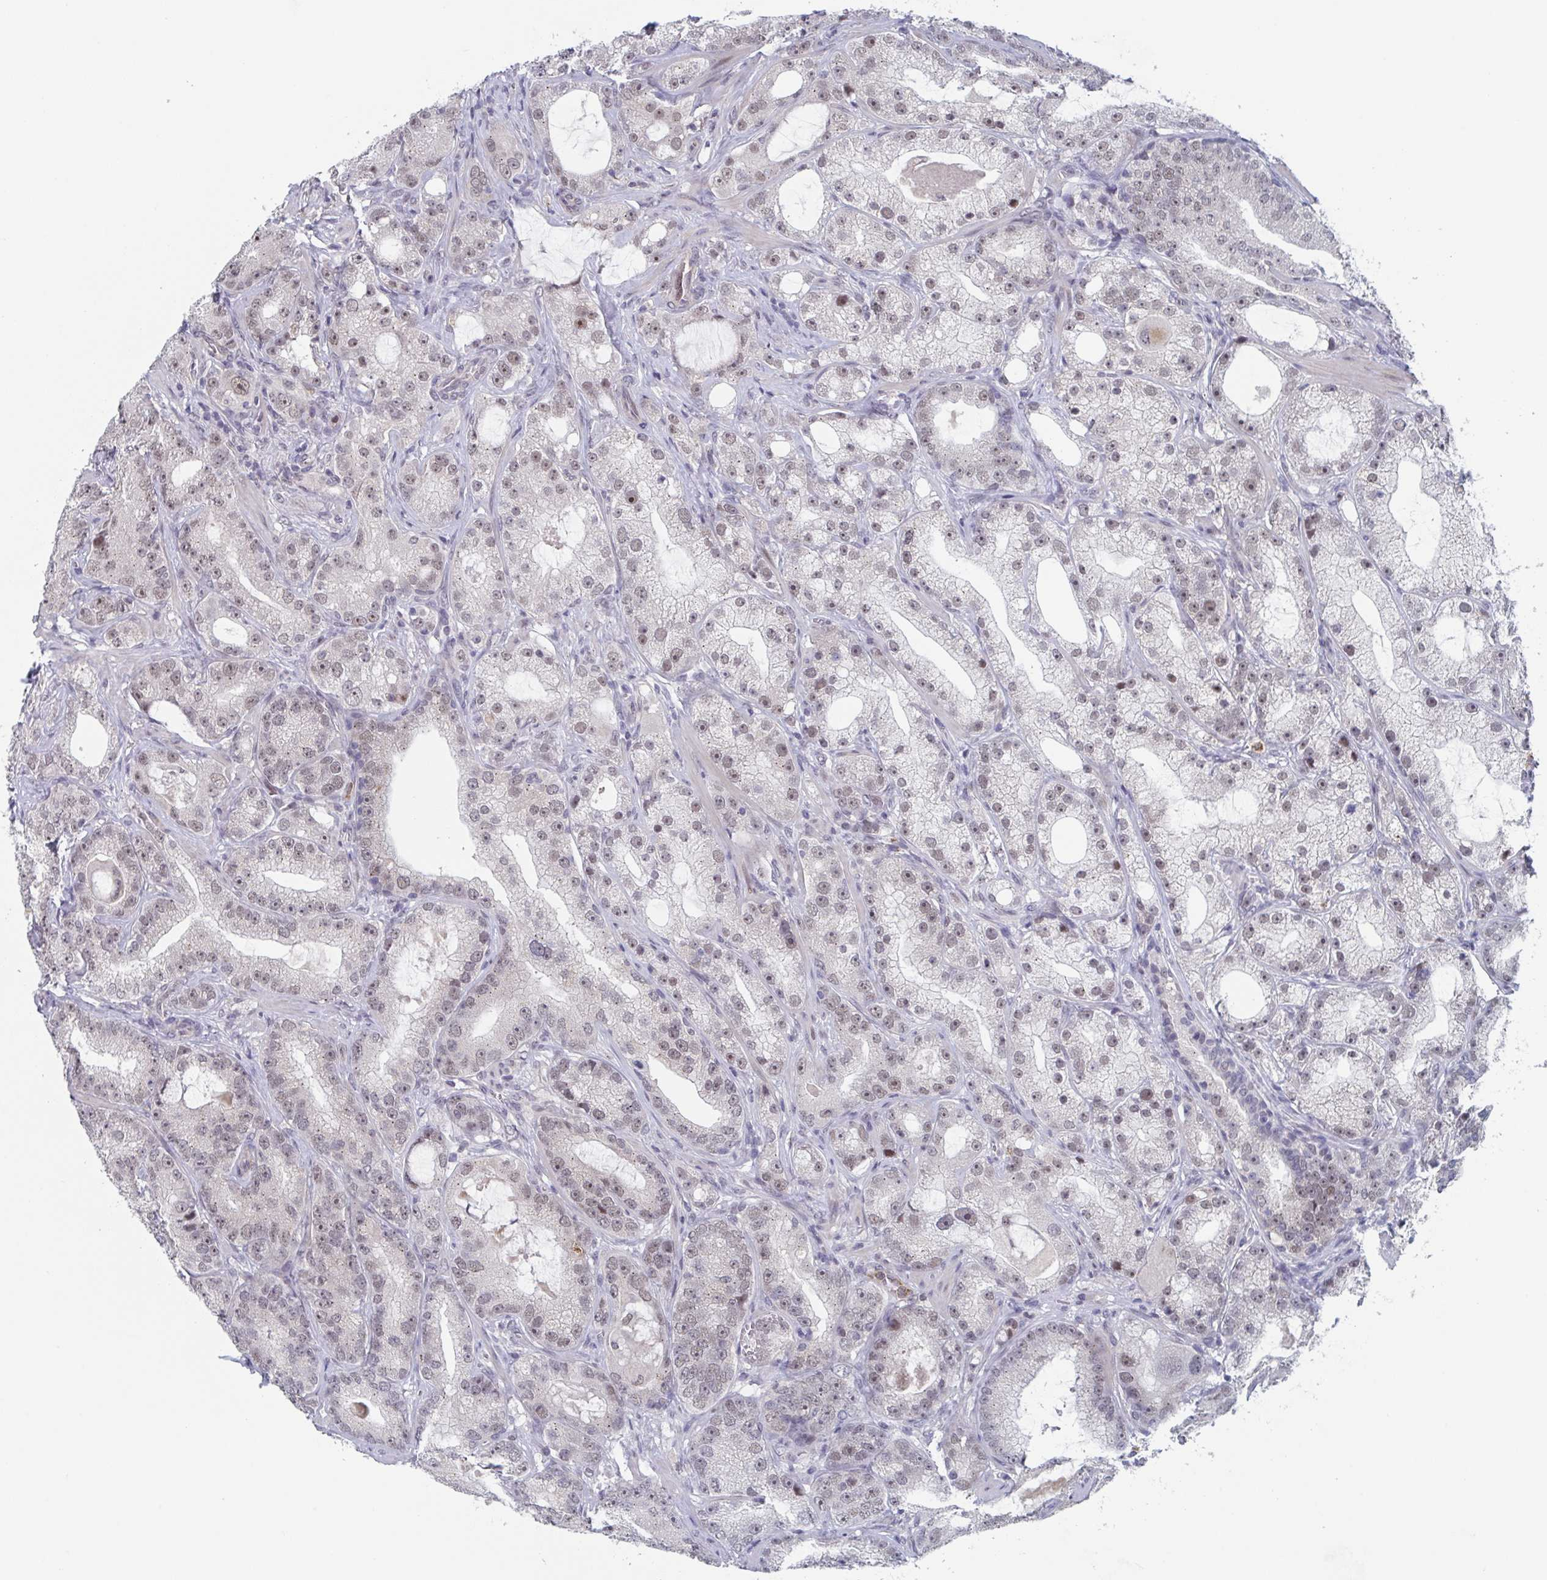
{"staining": {"intensity": "moderate", "quantity": "25%-75%", "location": "nuclear"}, "tissue": "prostate cancer", "cell_type": "Tumor cells", "image_type": "cancer", "snomed": [{"axis": "morphology", "description": "Adenocarcinoma, High grade"}, {"axis": "topography", "description": "Prostate"}], "caption": "About 25%-75% of tumor cells in adenocarcinoma (high-grade) (prostate) exhibit moderate nuclear protein staining as visualized by brown immunohistochemical staining.", "gene": "RNF212", "patient": {"sex": "male", "age": 65}}